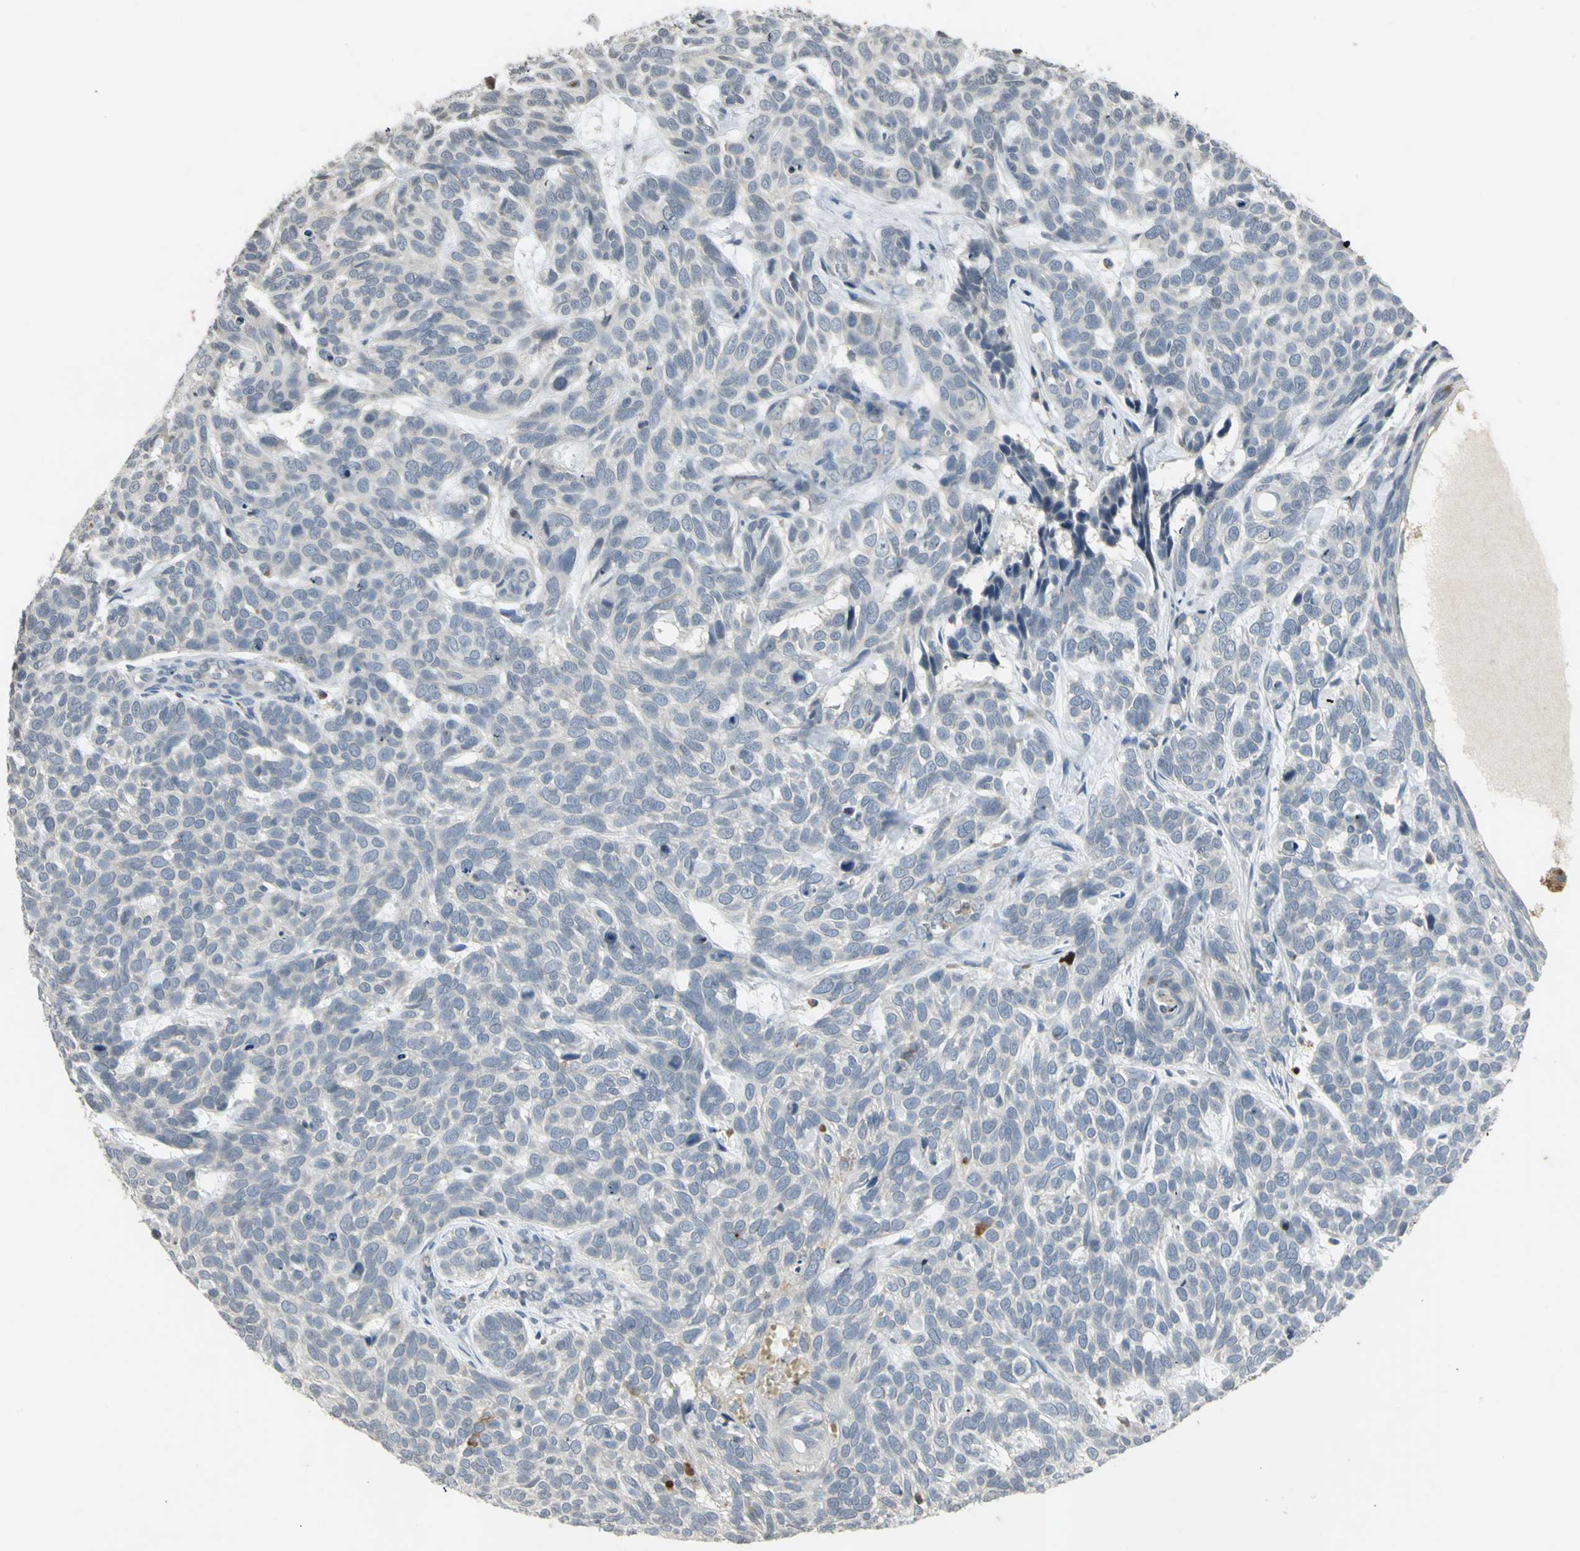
{"staining": {"intensity": "negative", "quantity": "none", "location": "none"}, "tissue": "skin cancer", "cell_type": "Tumor cells", "image_type": "cancer", "snomed": [{"axis": "morphology", "description": "Basal cell carcinoma"}, {"axis": "topography", "description": "Skin"}], "caption": "Tumor cells are negative for brown protein staining in skin cancer (basal cell carcinoma).", "gene": "IL16", "patient": {"sex": "male", "age": 87}}